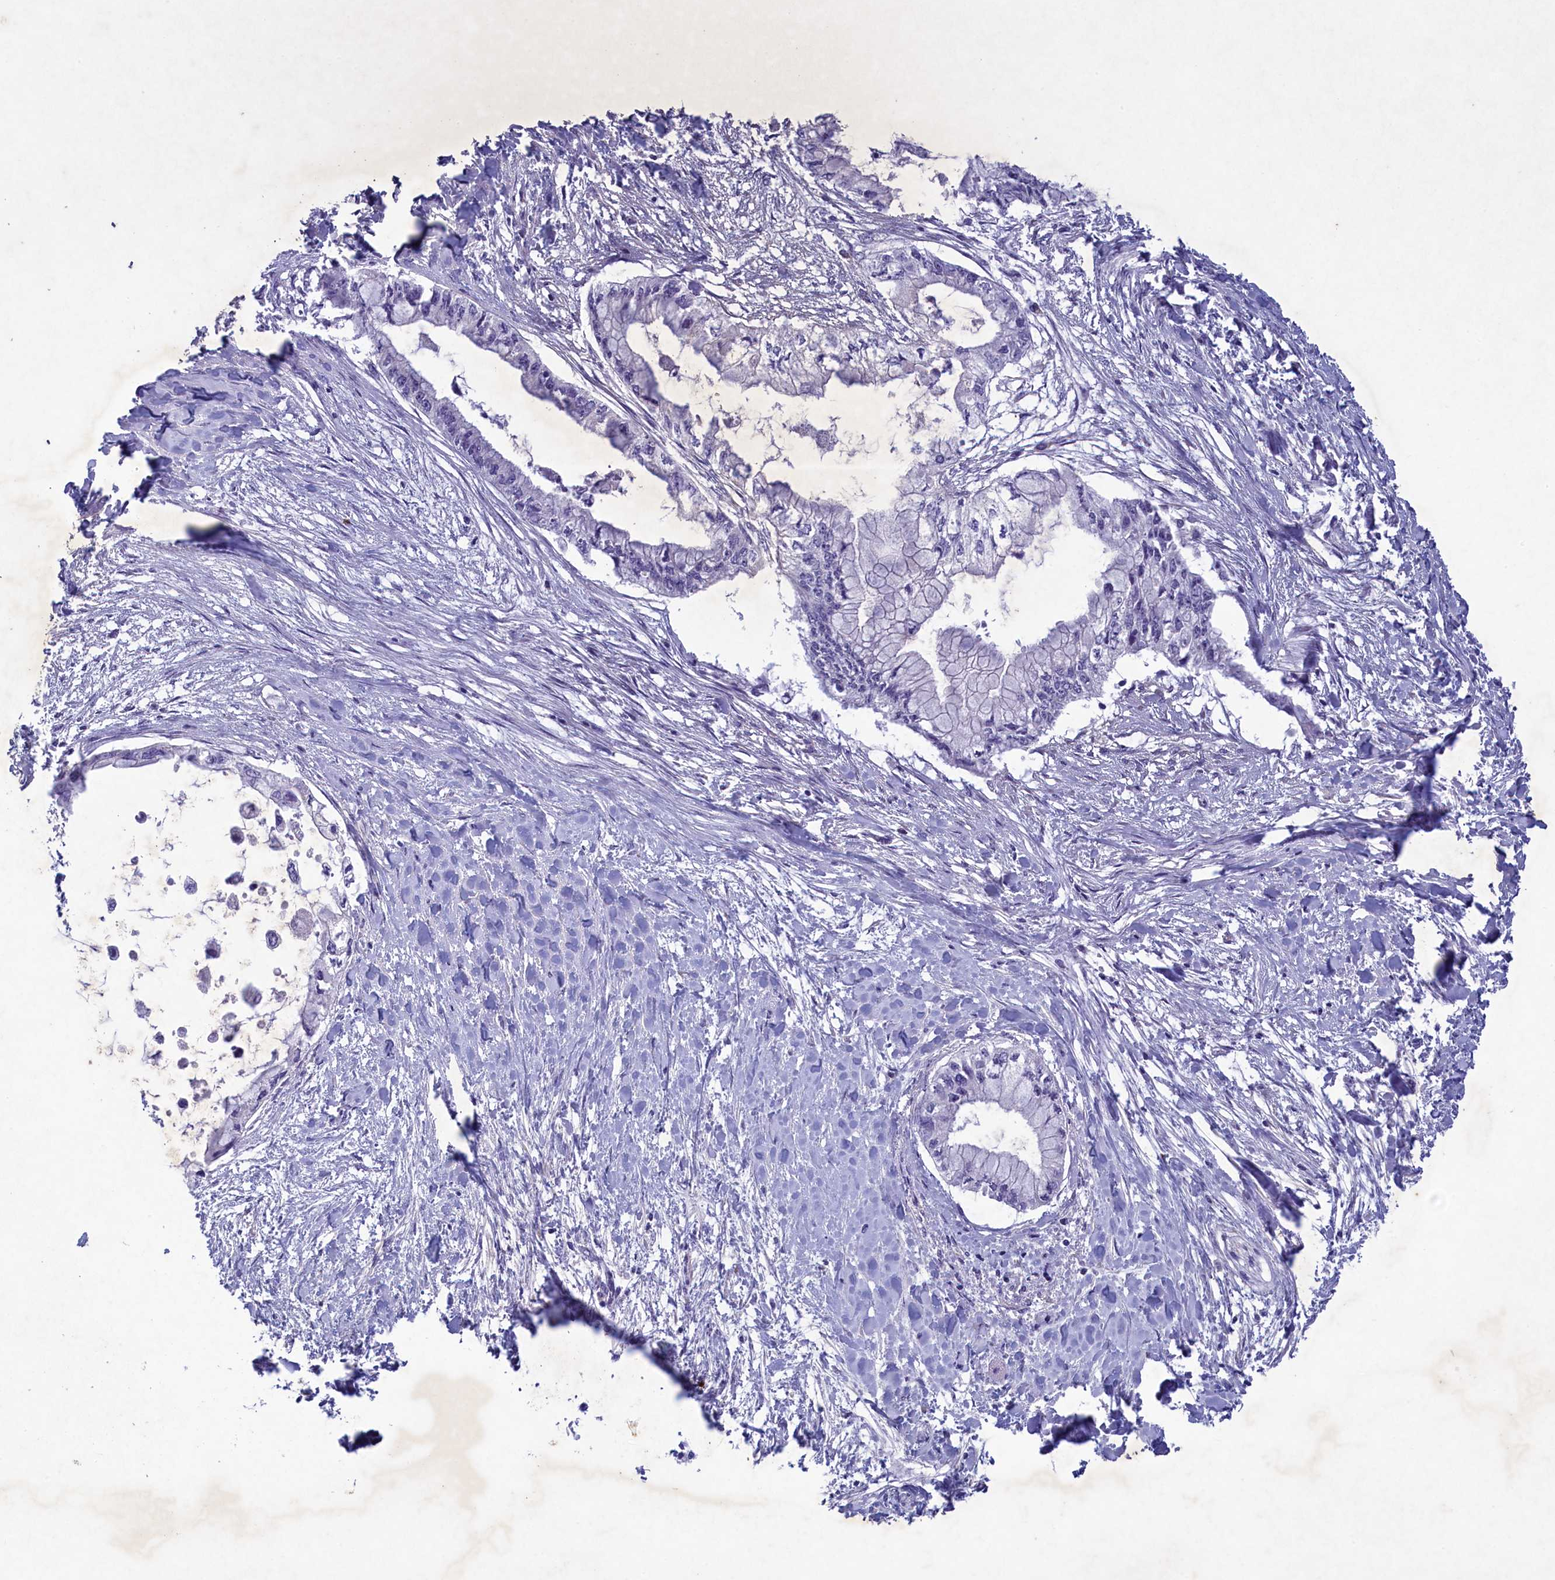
{"staining": {"intensity": "negative", "quantity": "none", "location": "none"}, "tissue": "pancreatic cancer", "cell_type": "Tumor cells", "image_type": "cancer", "snomed": [{"axis": "morphology", "description": "Adenocarcinoma, NOS"}, {"axis": "topography", "description": "Pancreas"}], "caption": "IHC photomicrograph of human adenocarcinoma (pancreatic) stained for a protein (brown), which exhibits no staining in tumor cells. The staining is performed using DAB brown chromogen with nuclei counter-stained in using hematoxylin.", "gene": "PLEKHG6", "patient": {"sex": "male", "age": 48}}